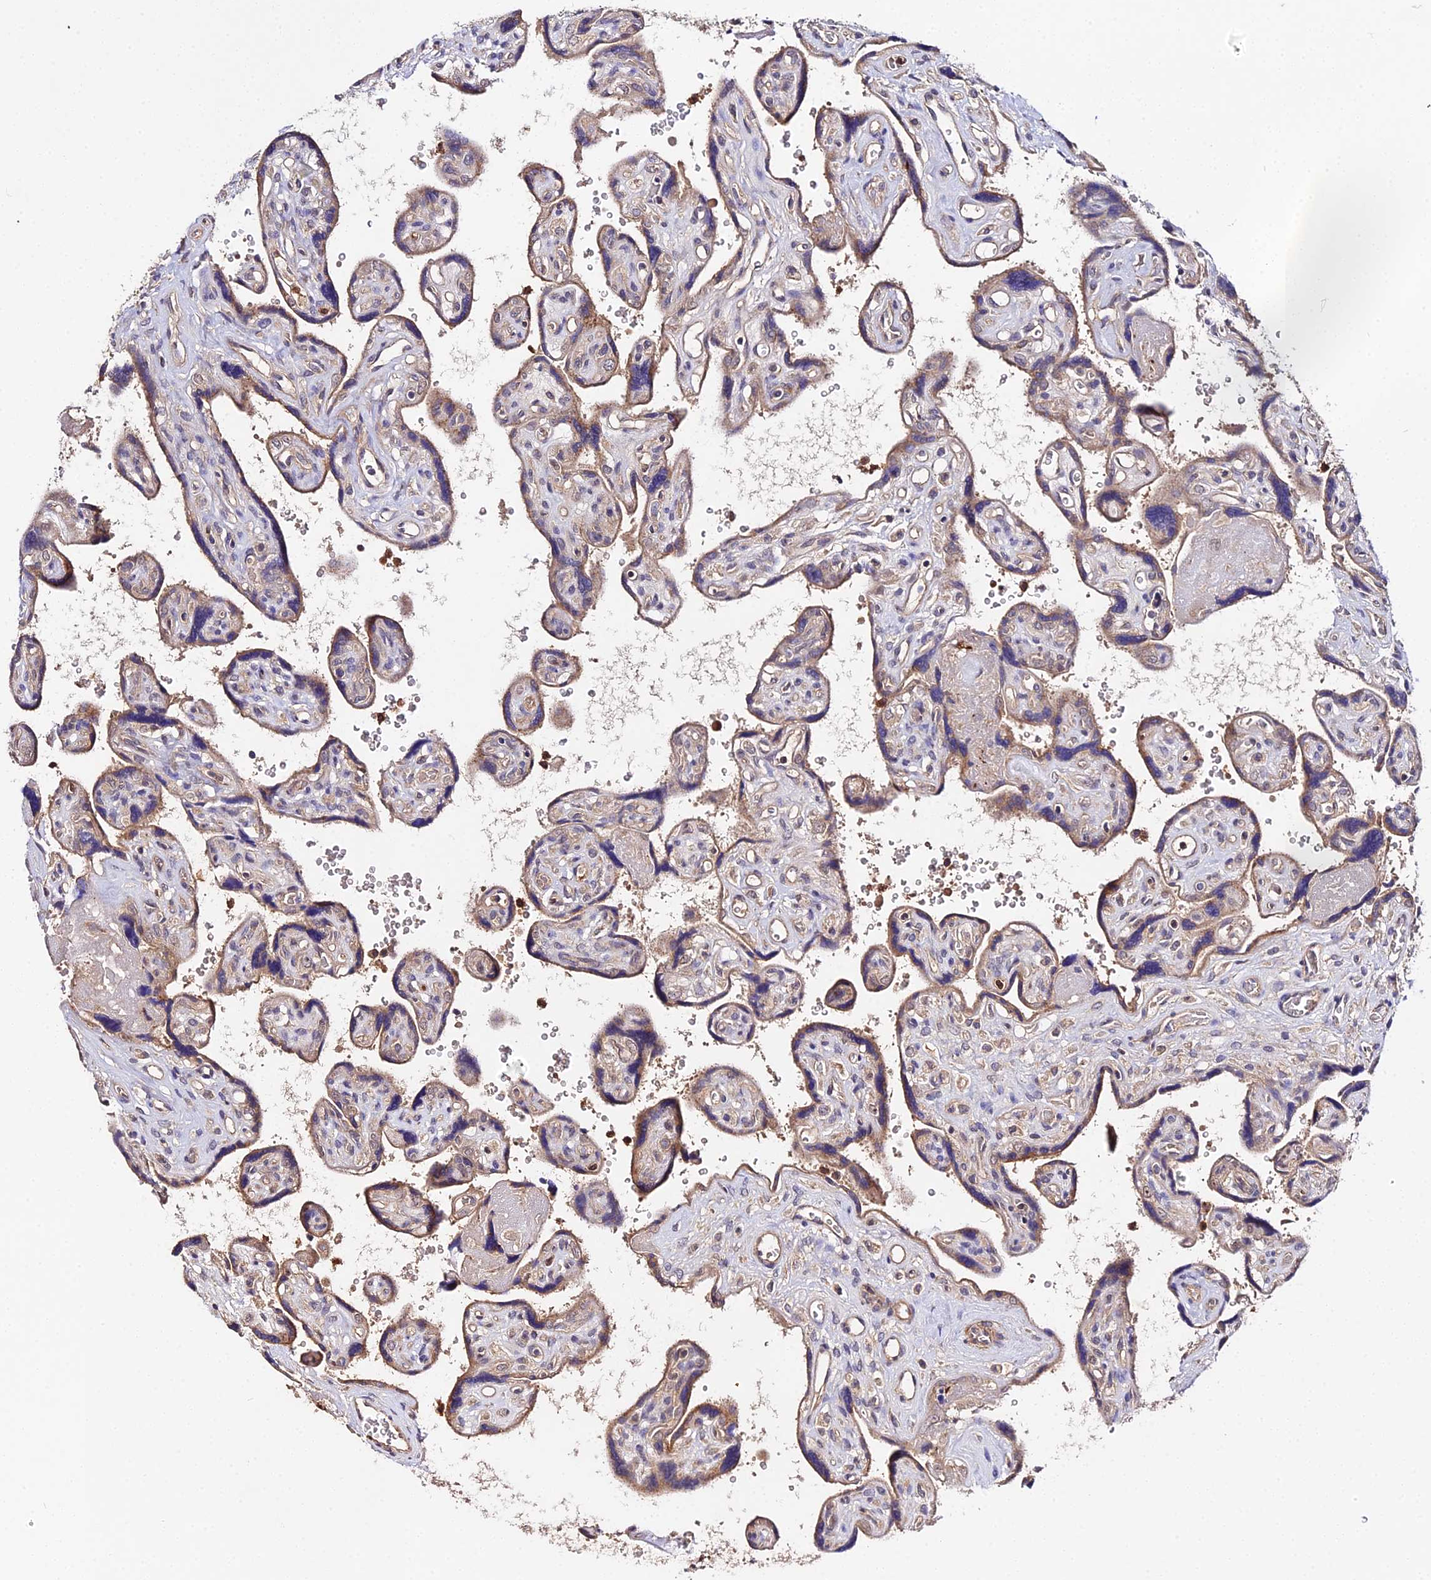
{"staining": {"intensity": "moderate", "quantity": ">75%", "location": "cytoplasmic/membranous"}, "tissue": "placenta", "cell_type": "Trophoblastic cells", "image_type": "normal", "snomed": [{"axis": "morphology", "description": "Normal tissue, NOS"}, {"axis": "topography", "description": "Placenta"}], "caption": "This is a histology image of IHC staining of unremarkable placenta, which shows moderate positivity in the cytoplasmic/membranous of trophoblastic cells.", "gene": "TRIM26", "patient": {"sex": "female", "age": 39}}